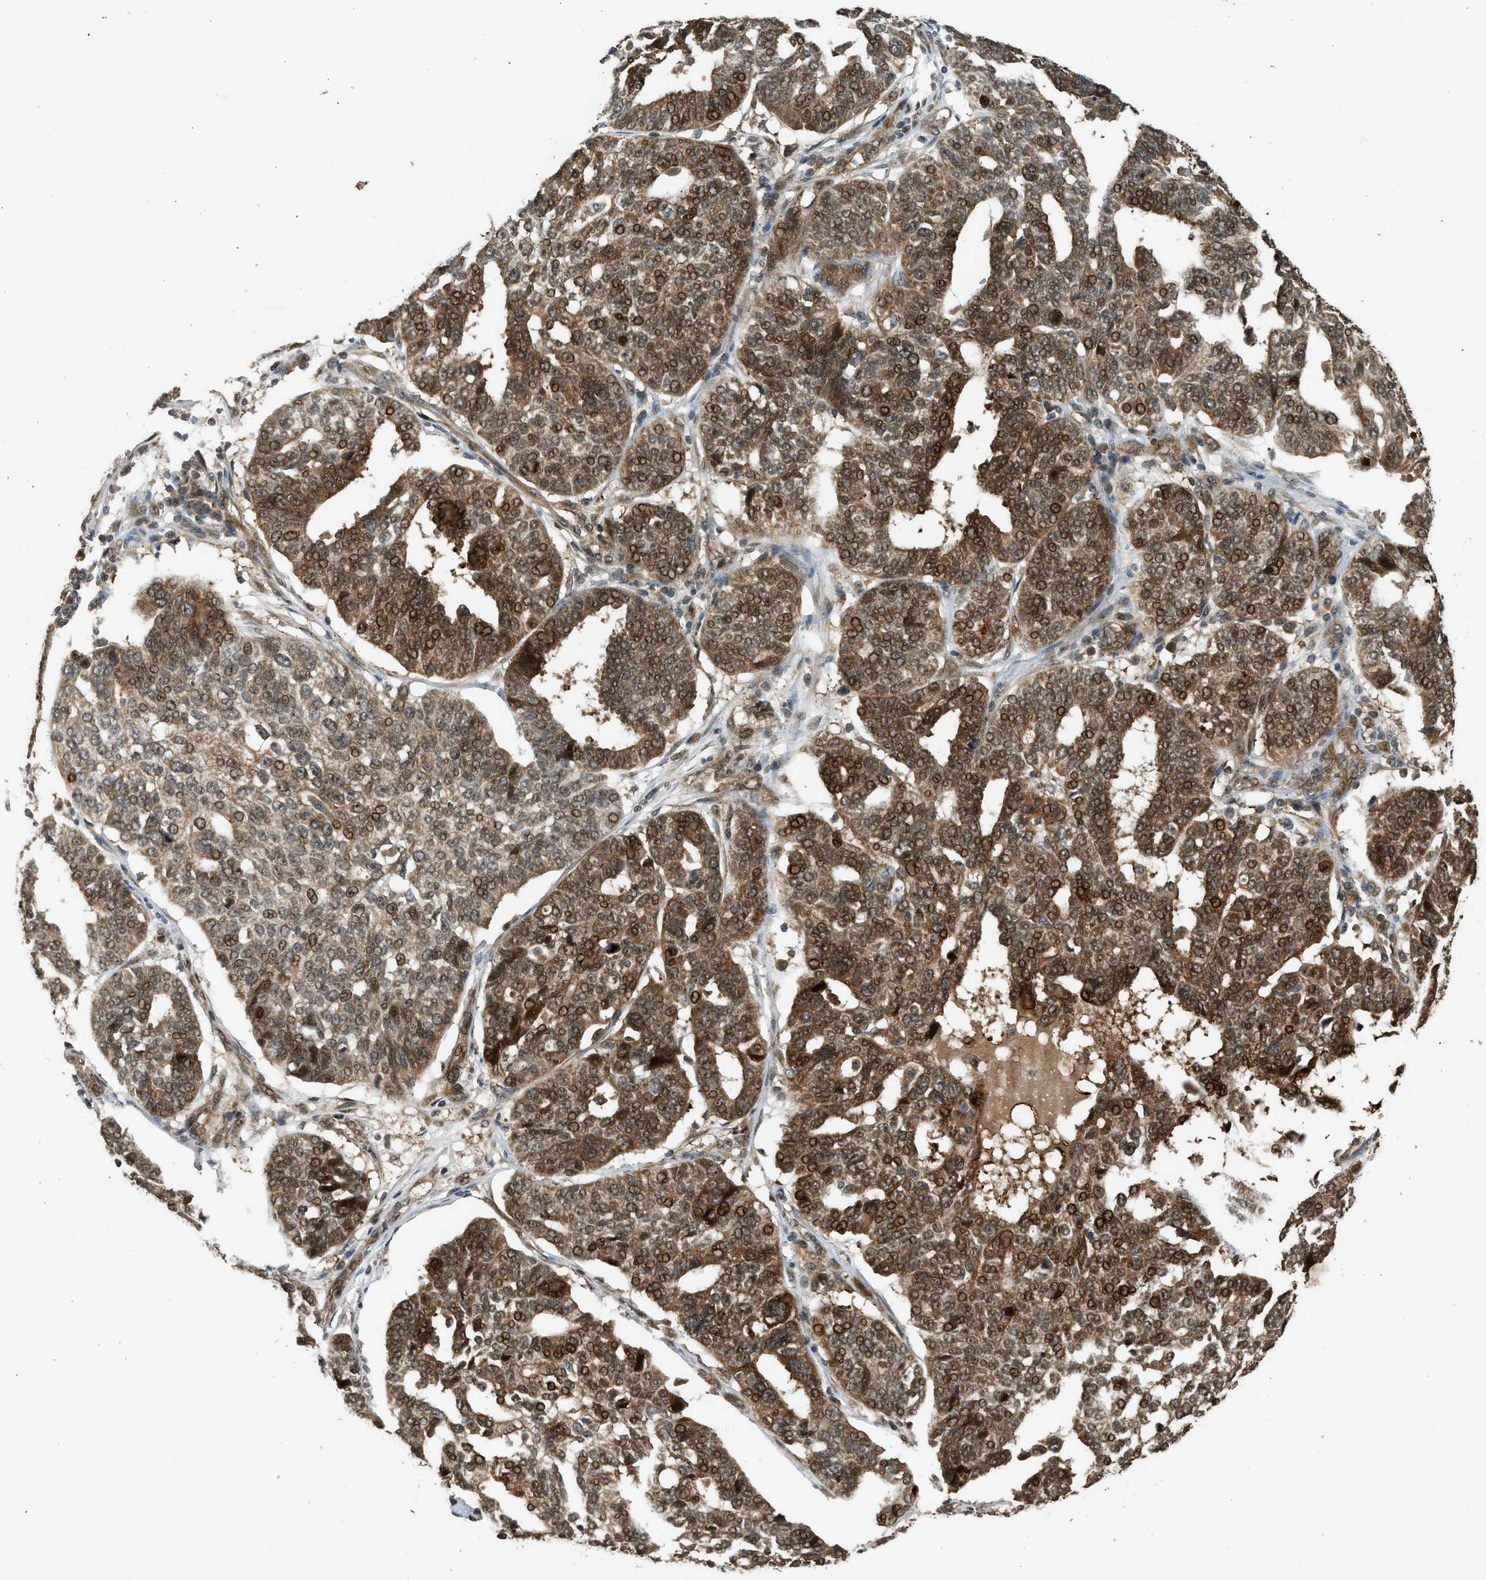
{"staining": {"intensity": "strong", "quantity": ">75%", "location": "cytoplasmic/membranous,nuclear"}, "tissue": "ovarian cancer", "cell_type": "Tumor cells", "image_type": "cancer", "snomed": [{"axis": "morphology", "description": "Cystadenocarcinoma, serous, NOS"}, {"axis": "topography", "description": "Ovary"}], "caption": "Immunohistochemistry (IHC) histopathology image of neoplastic tissue: human ovarian serous cystadenocarcinoma stained using immunohistochemistry displays high levels of strong protein expression localized specifically in the cytoplasmic/membranous and nuclear of tumor cells, appearing as a cytoplasmic/membranous and nuclear brown color.", "gene": "TXNL1", "patient": {"sex": "female", "age": 59}}